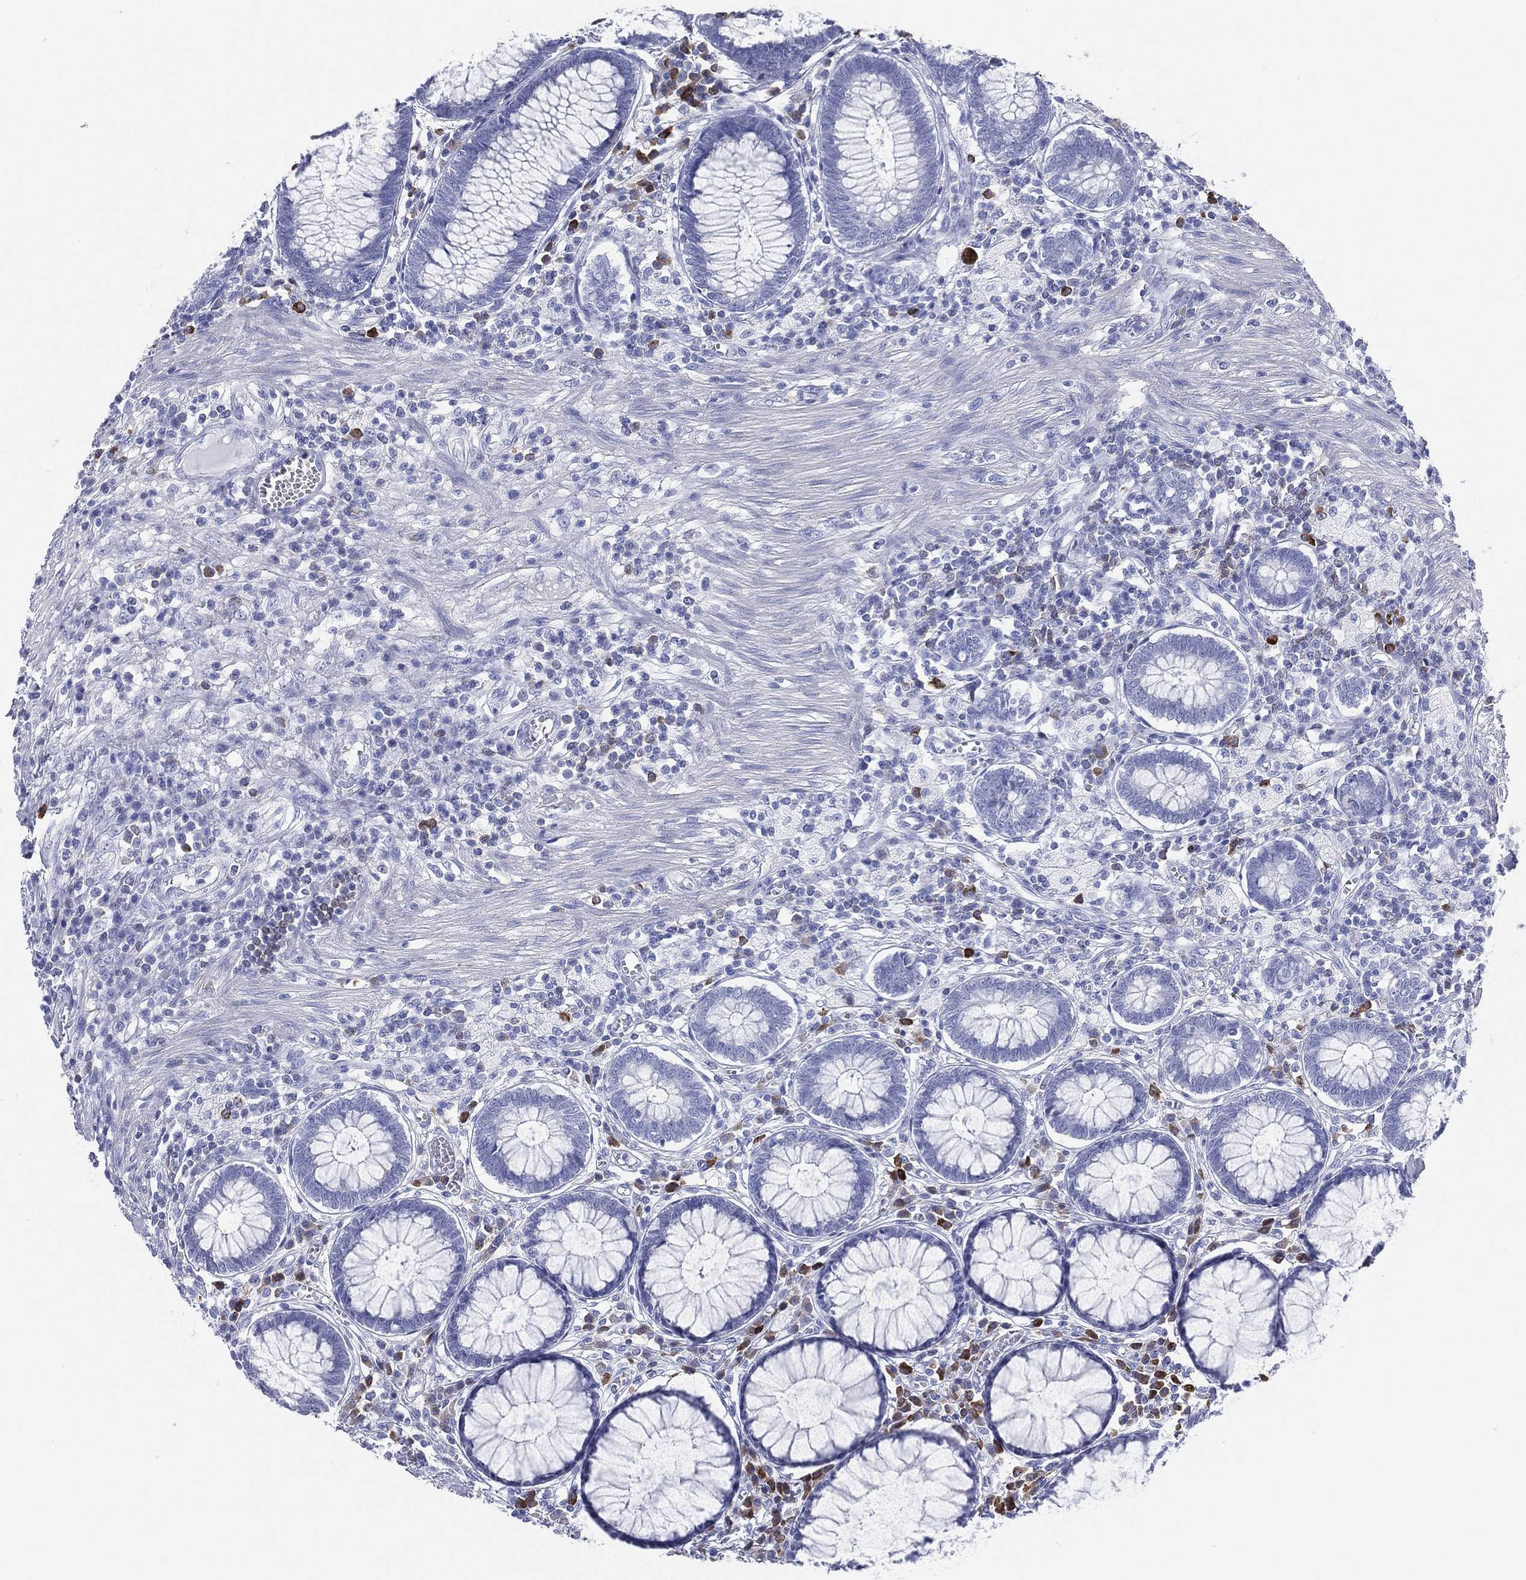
{"staining": {"intensity": "negative", "quantity": "none", "location": "none"}, "tissue": "colon", "cell_type": "Endothelial cells", "image_type": "normal", "snomed": [{"axis": "morphology", "description": "Normal tissue, NOS"}, {"axis": "topography", "description": "Colon"}], "caption": "Photomicrograph shows no significant protein expression in endothelial cells of benign colon.", "gene": "CD79A", "patient": {"sex": "male", "age": 65}}